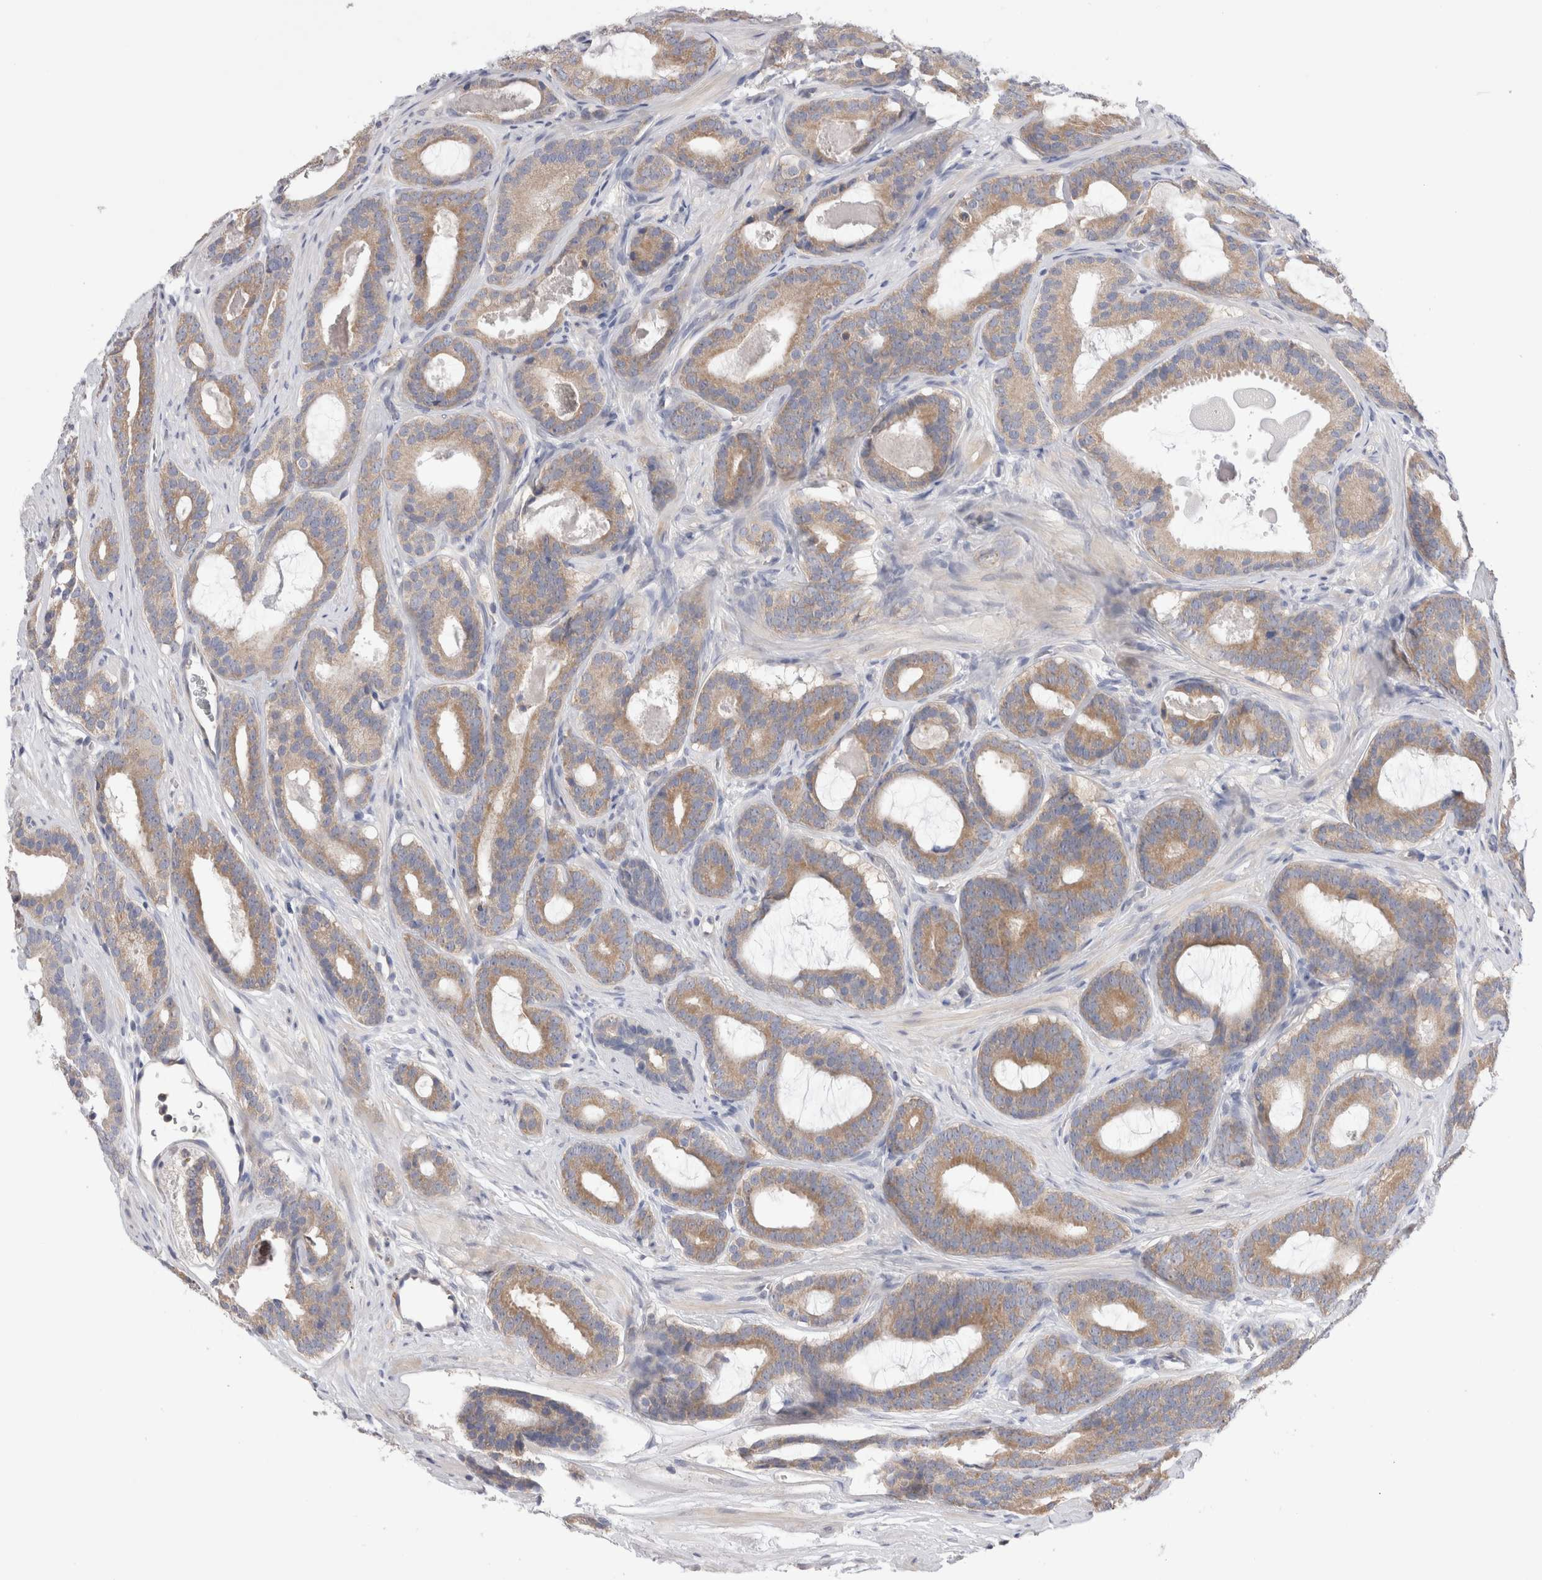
{"staining": {"intensity": "weak", "quantity": ">75%", "location": "cytoplasmic/membranous"}, "tissue": "prostate cancer", "cell_type": "Tumor cells", "image_type": "cancer", "snomed": [{"axis": "morphology", "description": "Adenocarcinoma, High grade"}, {"axis": "topography", "description": "Prostate"}], "caption": "IHC micrograph of prostate cancer stained for a protein (brown), which exhibits low levels of weak cytoplasmic/membranous expression in about >75% of tumor cells.", "gene": "IFT74", "patient": {"sex": "male", "age": 60}}